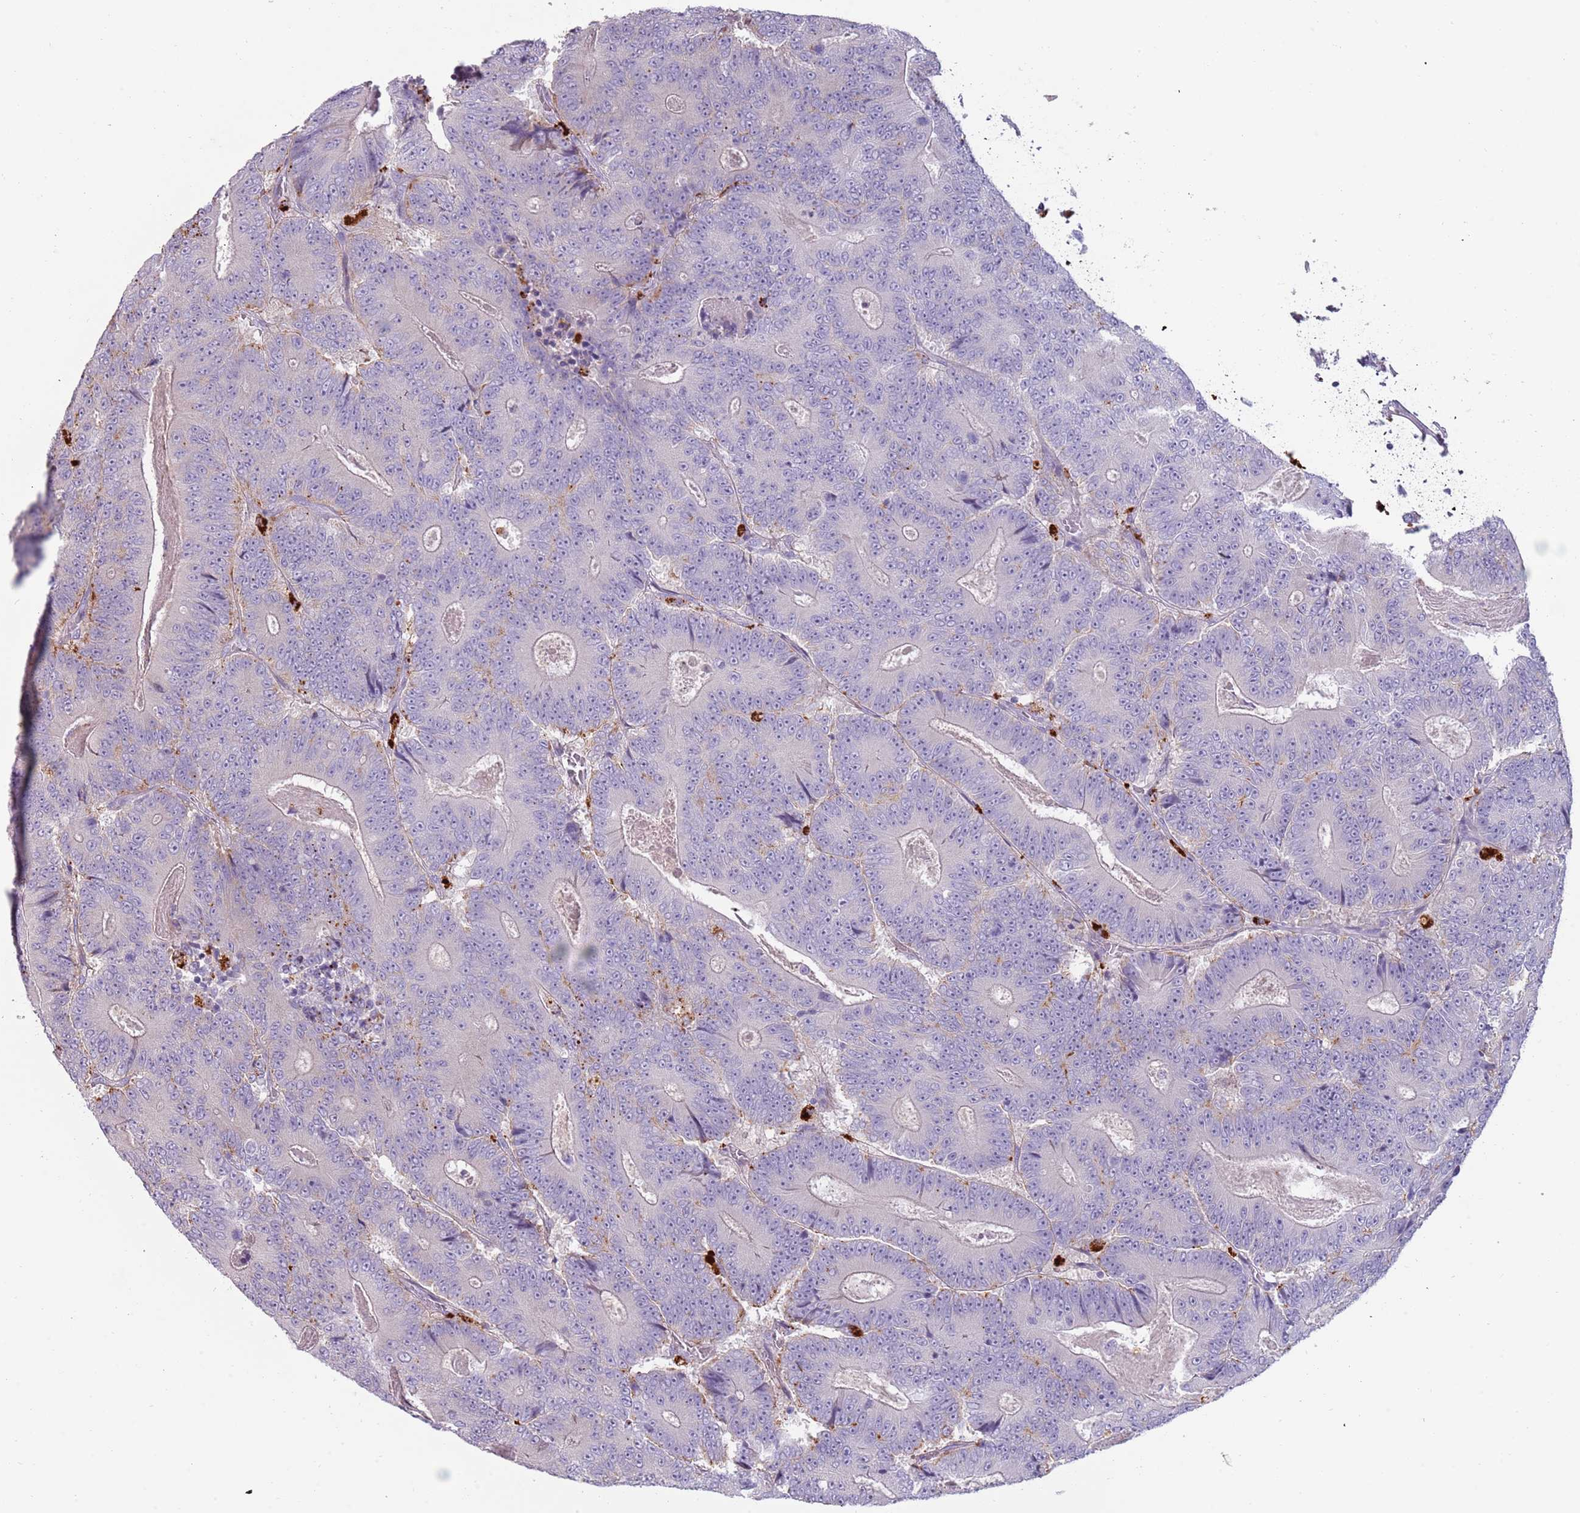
{"staining": {"intensity": "negative", "quantity": "none", "location": "none"}, "tissue": "colorectal cancer", "cell_type": "Tumor cells", "image_type": "cancer", "snomed": [{"axis": "morphology", "description": "Adenocarcinoma, NOS"}, {"axis": "topography", "description": "Colon"}], "caption": "There is no significant positivity in tumor cells of colorectal adenocarcinoma.", "gene": "NWD2", "patient": {"sex": "male", "age": 83}}